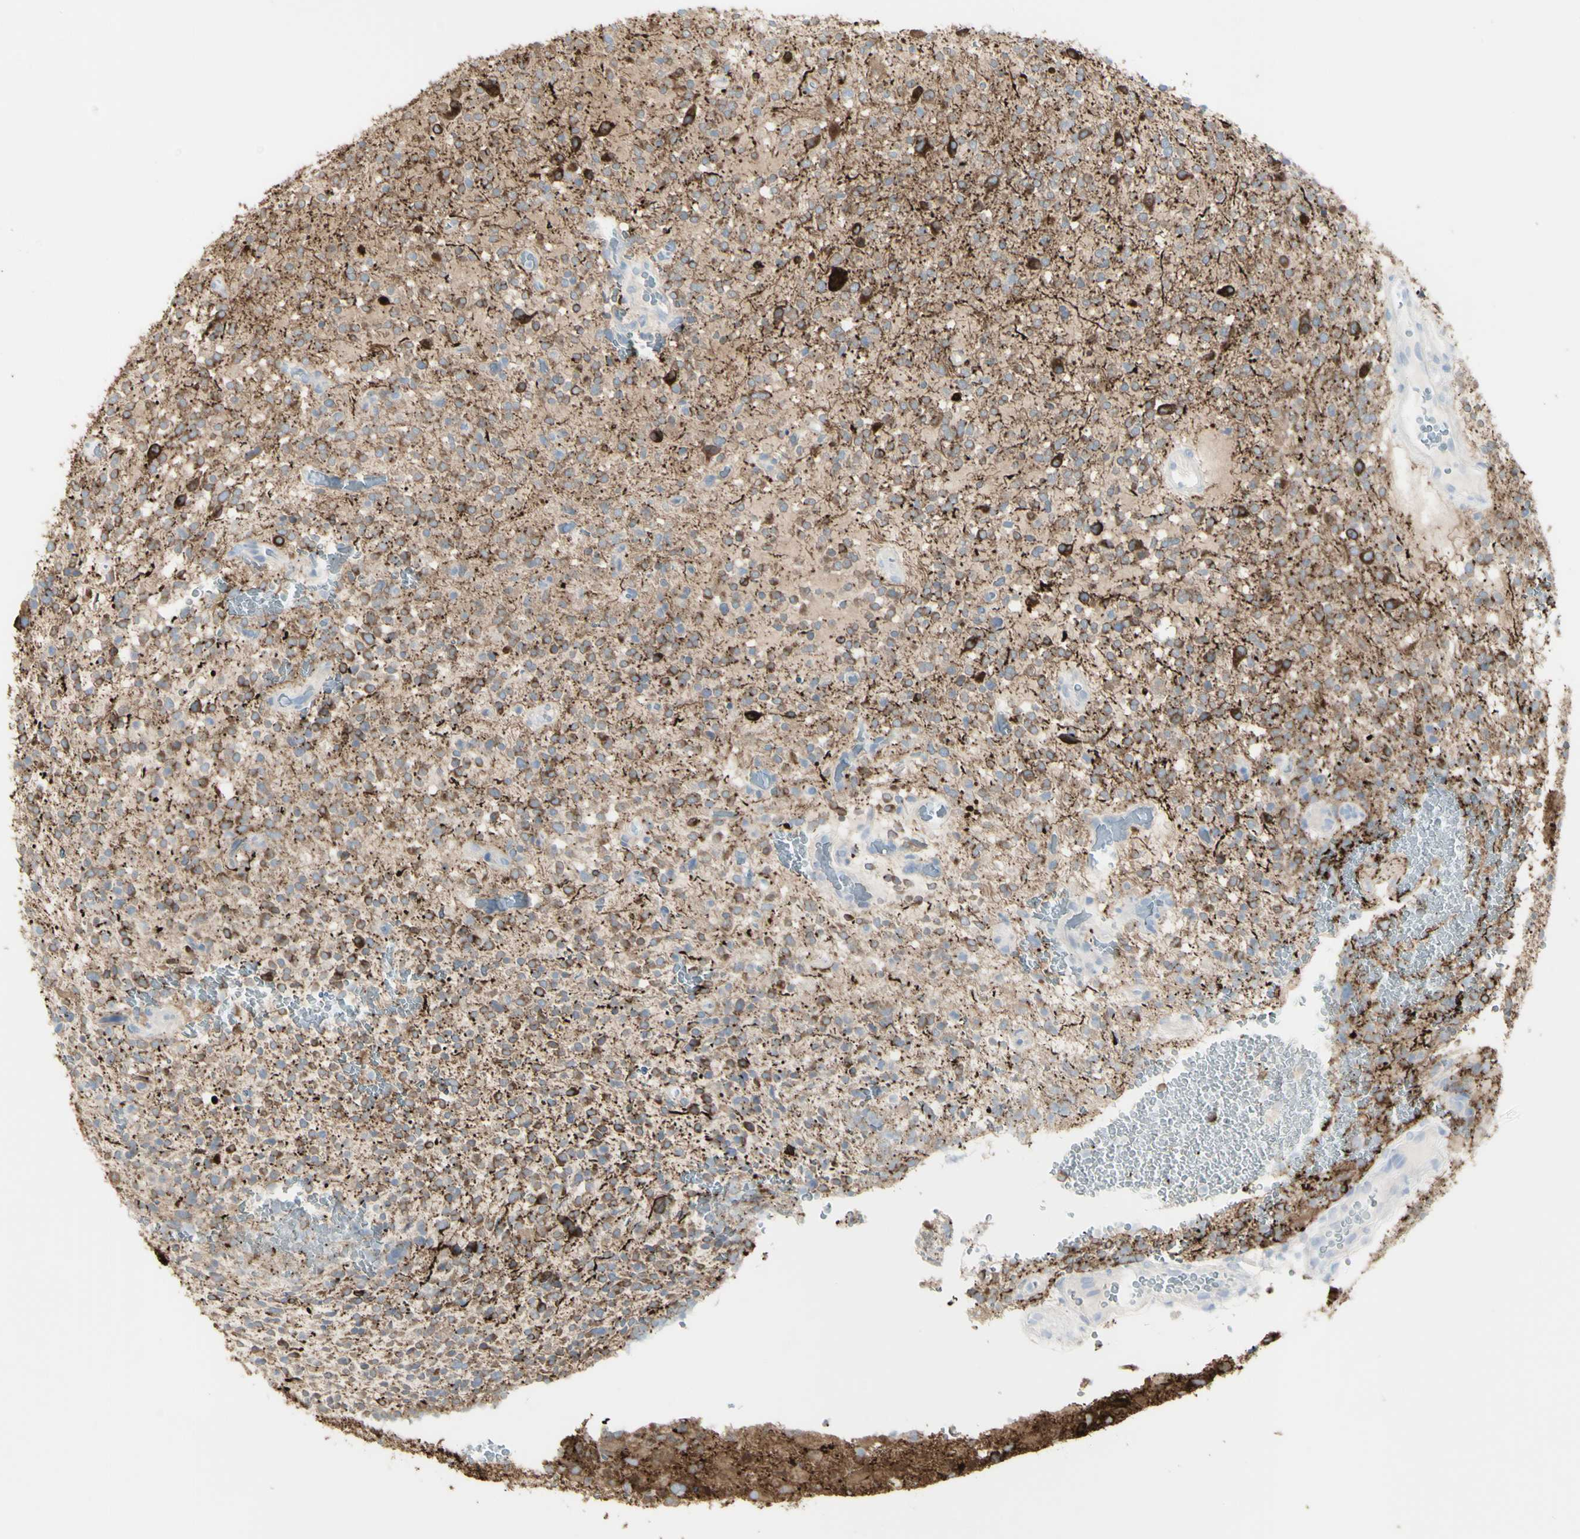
{"staining": {"intensity": "strong", "quantity": ">75%", "location": "cytoplasmic/membranous"}, "tissue": "glioma", "cell_type": "Tumor cells", "image_type": "cancer", "snomed": [{"axis": "morphology", "description": "Glioma, malignant, High grade"}, {"axis": "topography", "description": "Brain"}], "caption": "Protein expression analysis of malignant glioma (high-grade) displays strong cytoplasmic/membranous staining in about >75% of tumor cells.", "gene": "ENSG00000198211", "patient": {"sex": "male", "age": 48}}